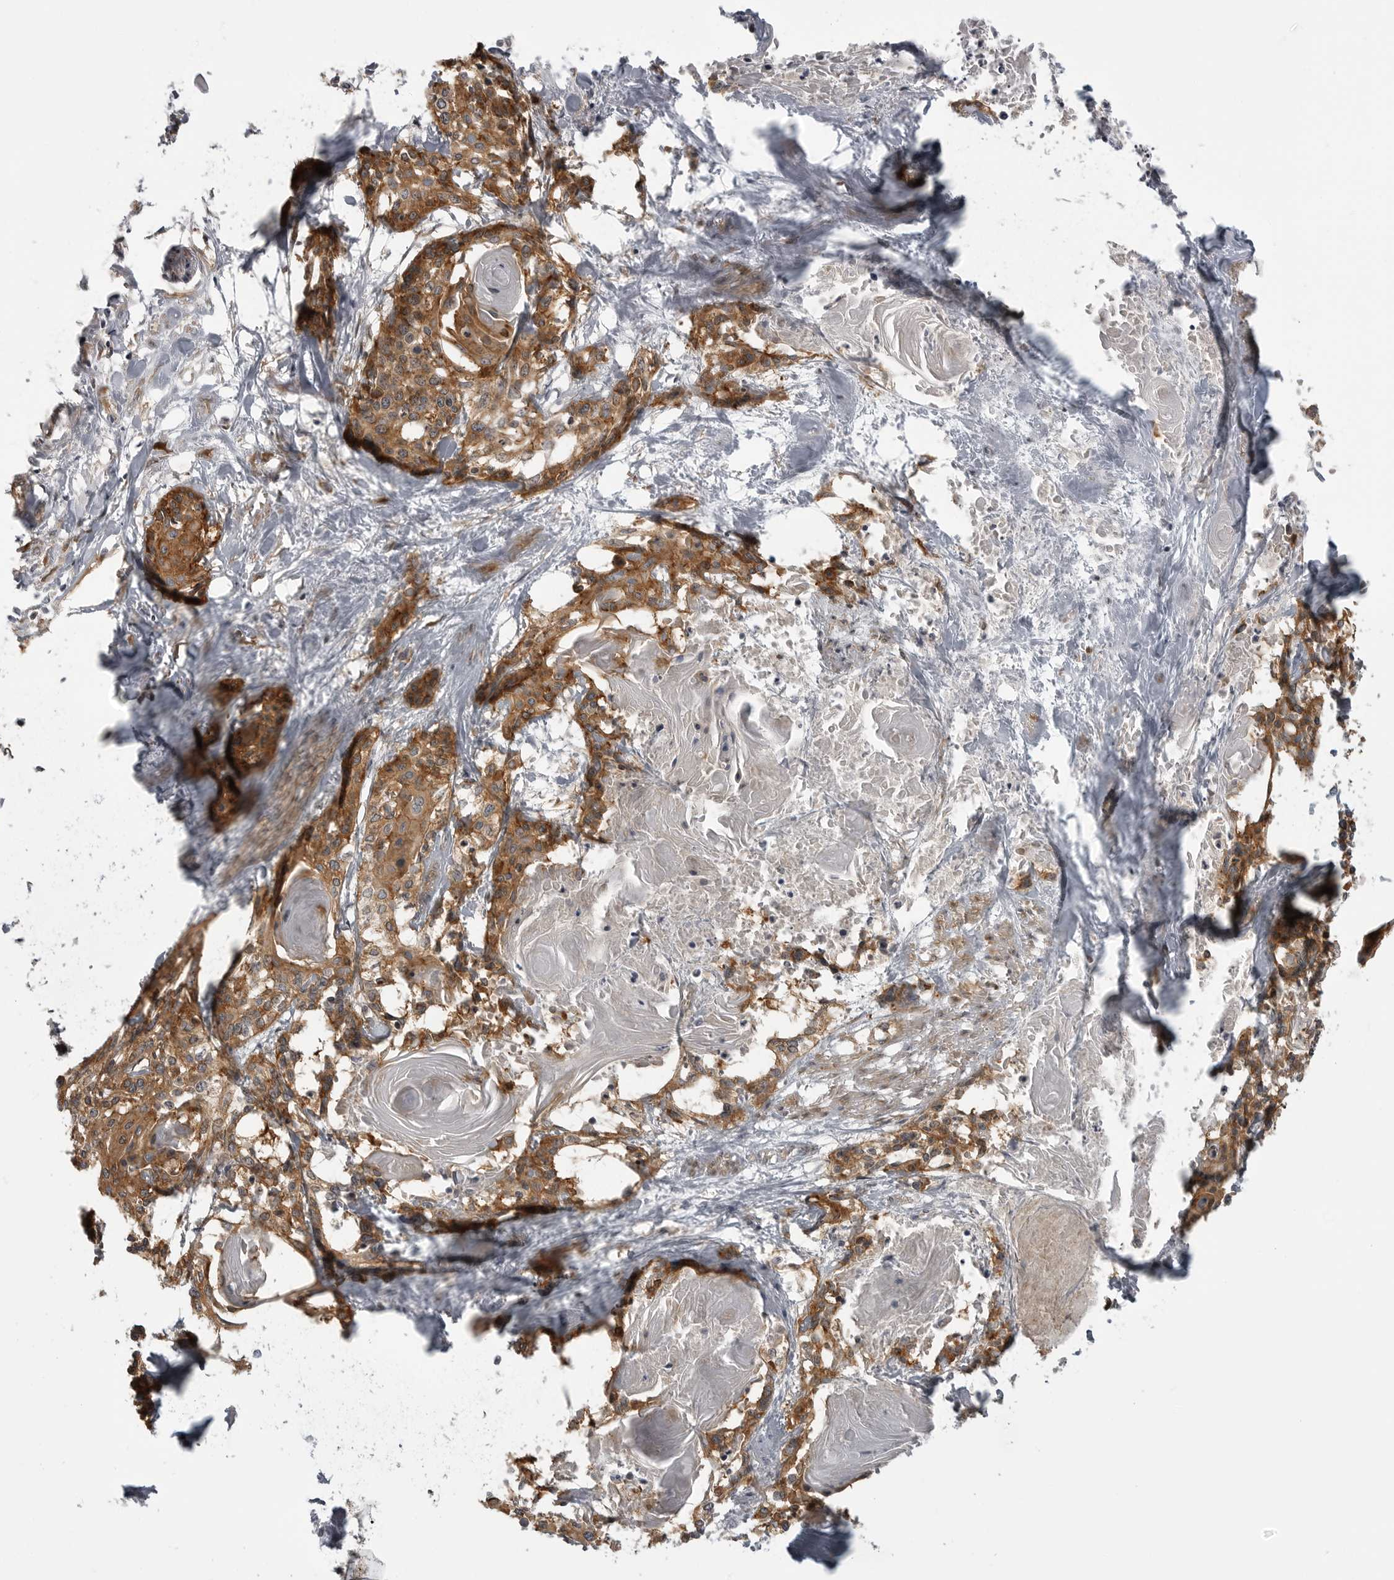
{"staining": {"intensity": "moderate", "quantity": ">75%", "location": "cytoplasmic/membranous"}, "tissue": "cervical cancer", "cell_type": "Tumor cells", "image_type": "cancer", "snomed": [{"axis": "morphology", "description": "Squamous cell carcinoma, NOS"}, {"axis": "topography", "description": "Cervix"}], "caption": "Human squamous cell carcinoma (cervical) stained for a protein (brown) demonstrates moderate cytoplasmic/membranous positive staining in approximately >75% of tumor cells.", "gene": "LRRC45", "patient": {"sex": "female", "age": 57}}